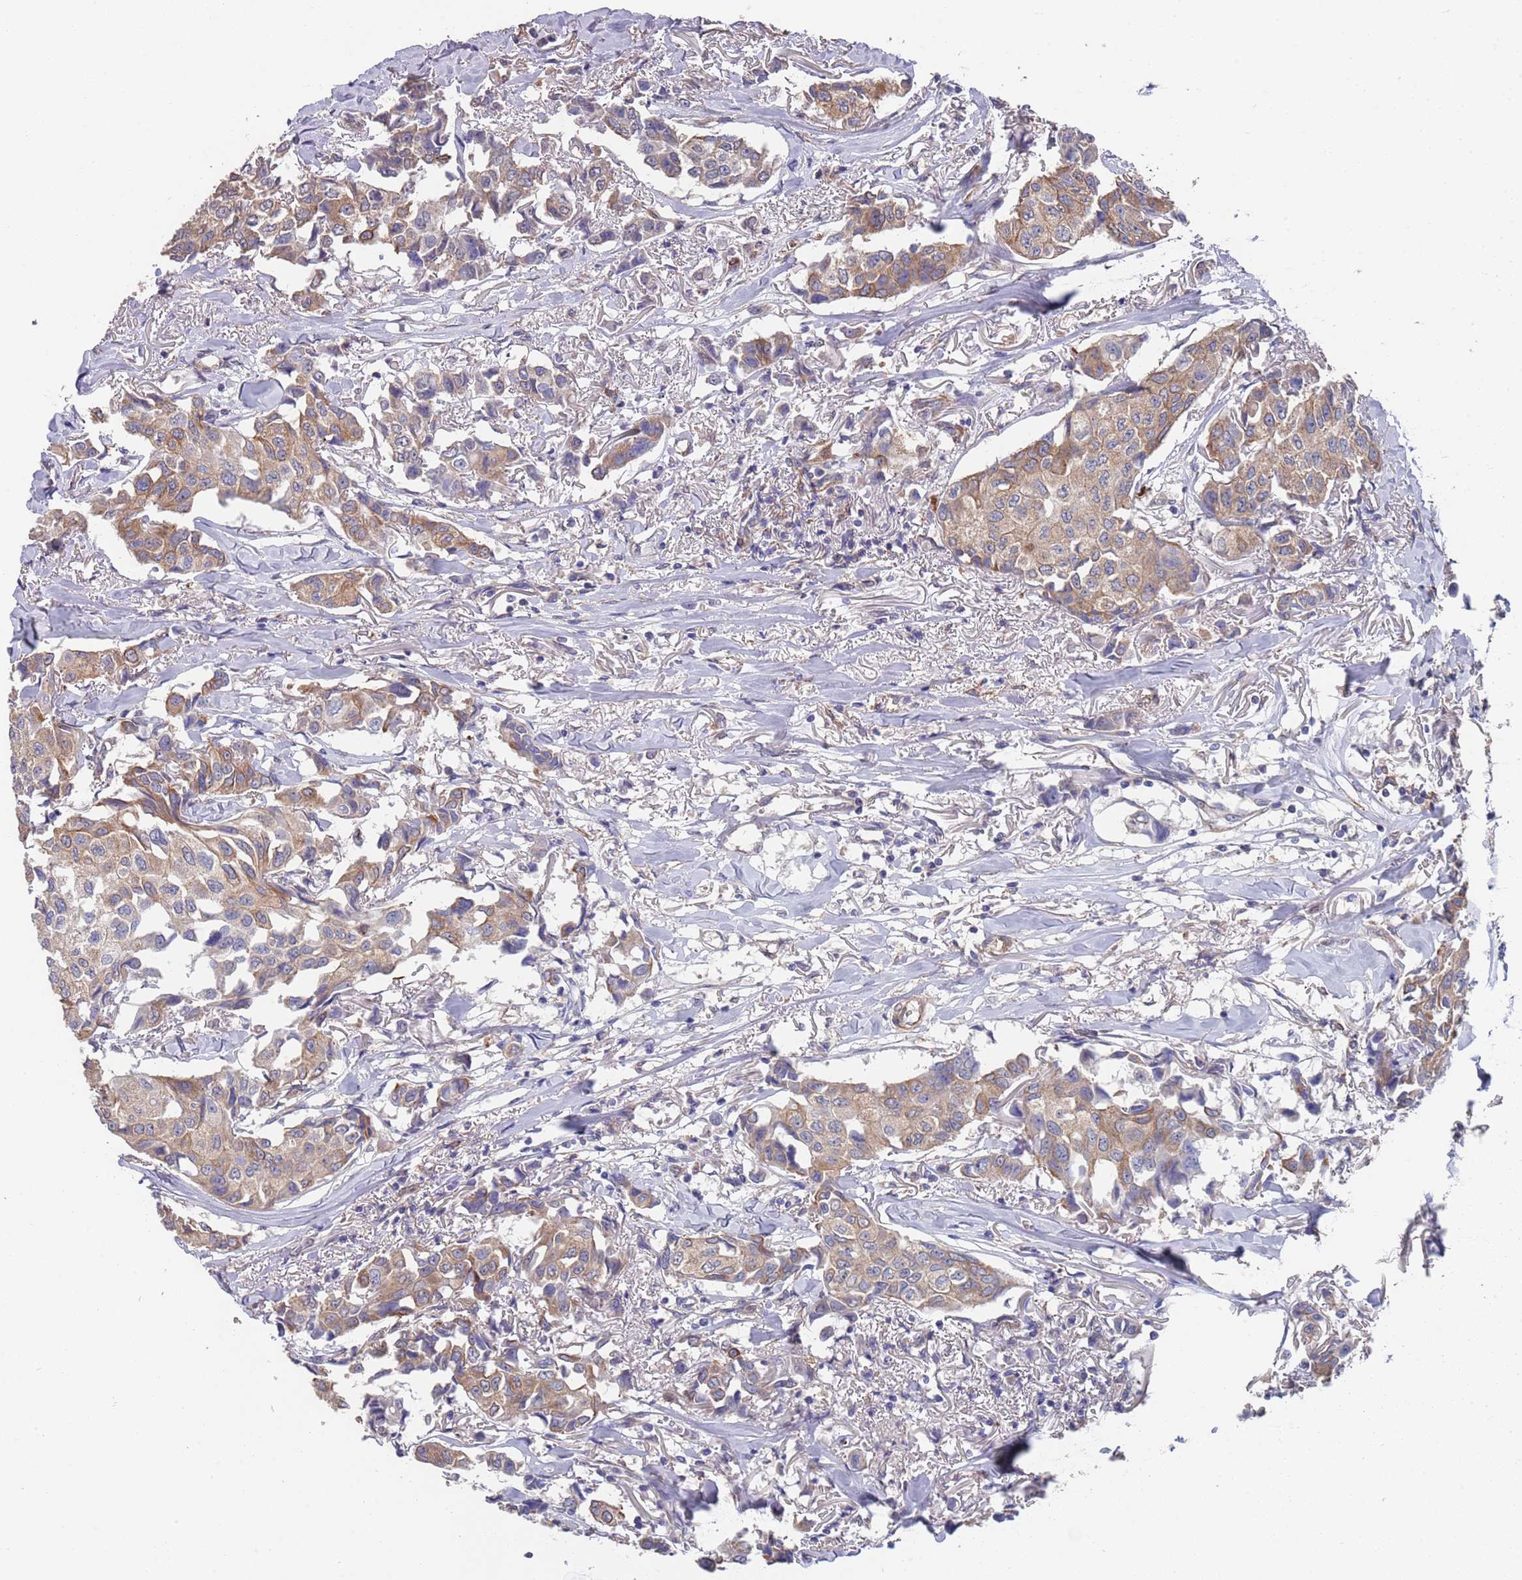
{"staining": {"intensity": "moderate", "quantity": ">75%", "location": "cytoplasmic/membranous"}, "tissue": "breast cancer", "cell_type": "Tumor cells", "image_type": "cancer", "snomed": [{"axis": "morphology", "description": "Duct carcinoma"}, {"axis": "topography", "description": "Breast"}], "caption": "Immunohistochemistry image of neoplastic tissue: human breast cancer (intraductal carcinoma) stained using immunohistochemistry exhibits medium levels of moderate protein expression localized specifically in the cytoplasmic/membranous of tumor cells, appearing as a cytoplasmic/membranous brown color.", "gene": "ANK2", "patient": {"sex": "female", "age": 80}}